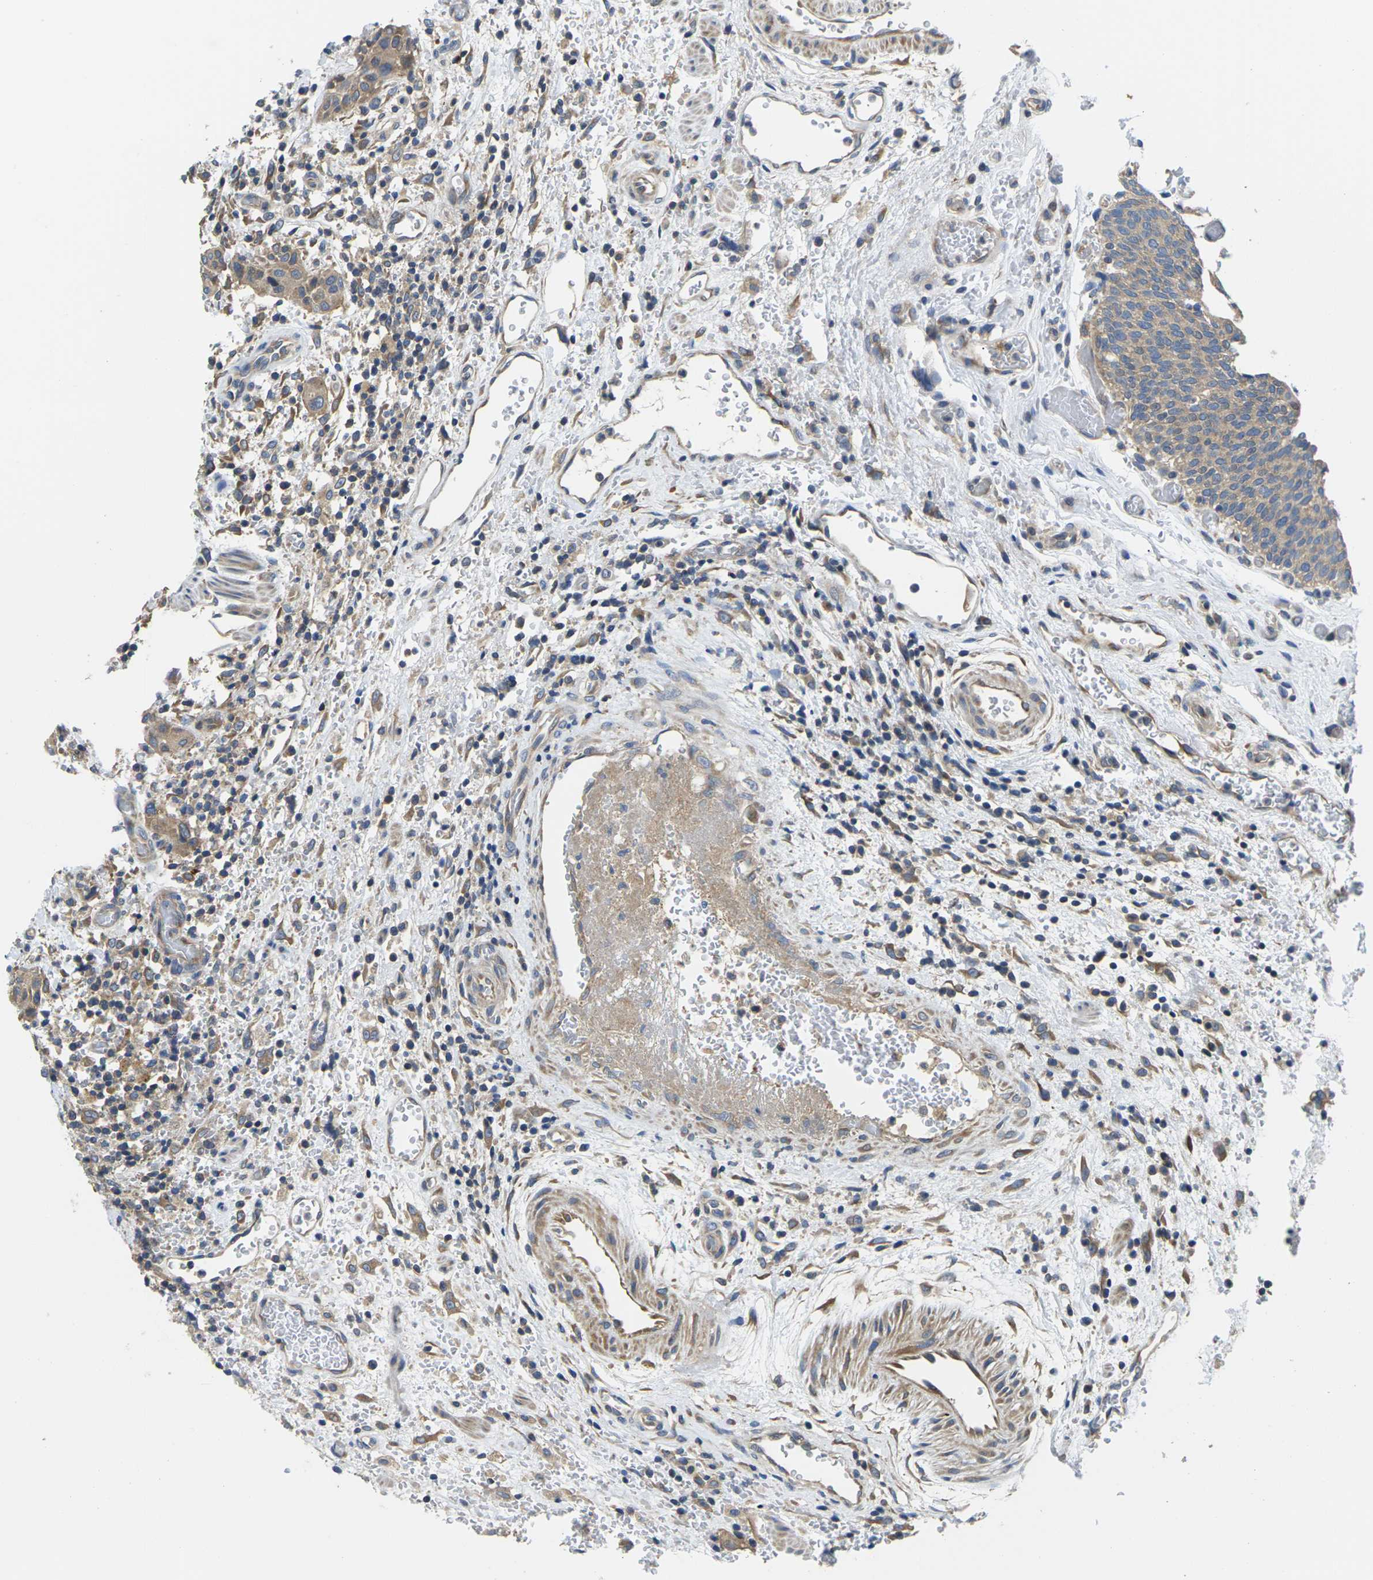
{"staining": {"intensity": "moderate", "quantity": "25%-75%", "location": "cytoplasmic/membranous"}, "tissue": "urothelial cancer", "cell_type": "Tumor cells", "image_type": "cancer", "snomed": [{"axis": "morphology", "description": "Urothelial carcinoma, High grade"}, {"axis": "topography", "description": "Urinary bladder"}], "caption": "IHC histopathology image of neoplastic tissue: urothelial carcinoma (high-grade) stained using IHC demonstrates medium levels of moderate protein expression localized specifically in the cytoplasmic/membranous of tumor cells, appearing as a cytoplasmic/membranous brown color.", "gene": "TMCC2", "patient": {"sex": "male", "age": 35}}